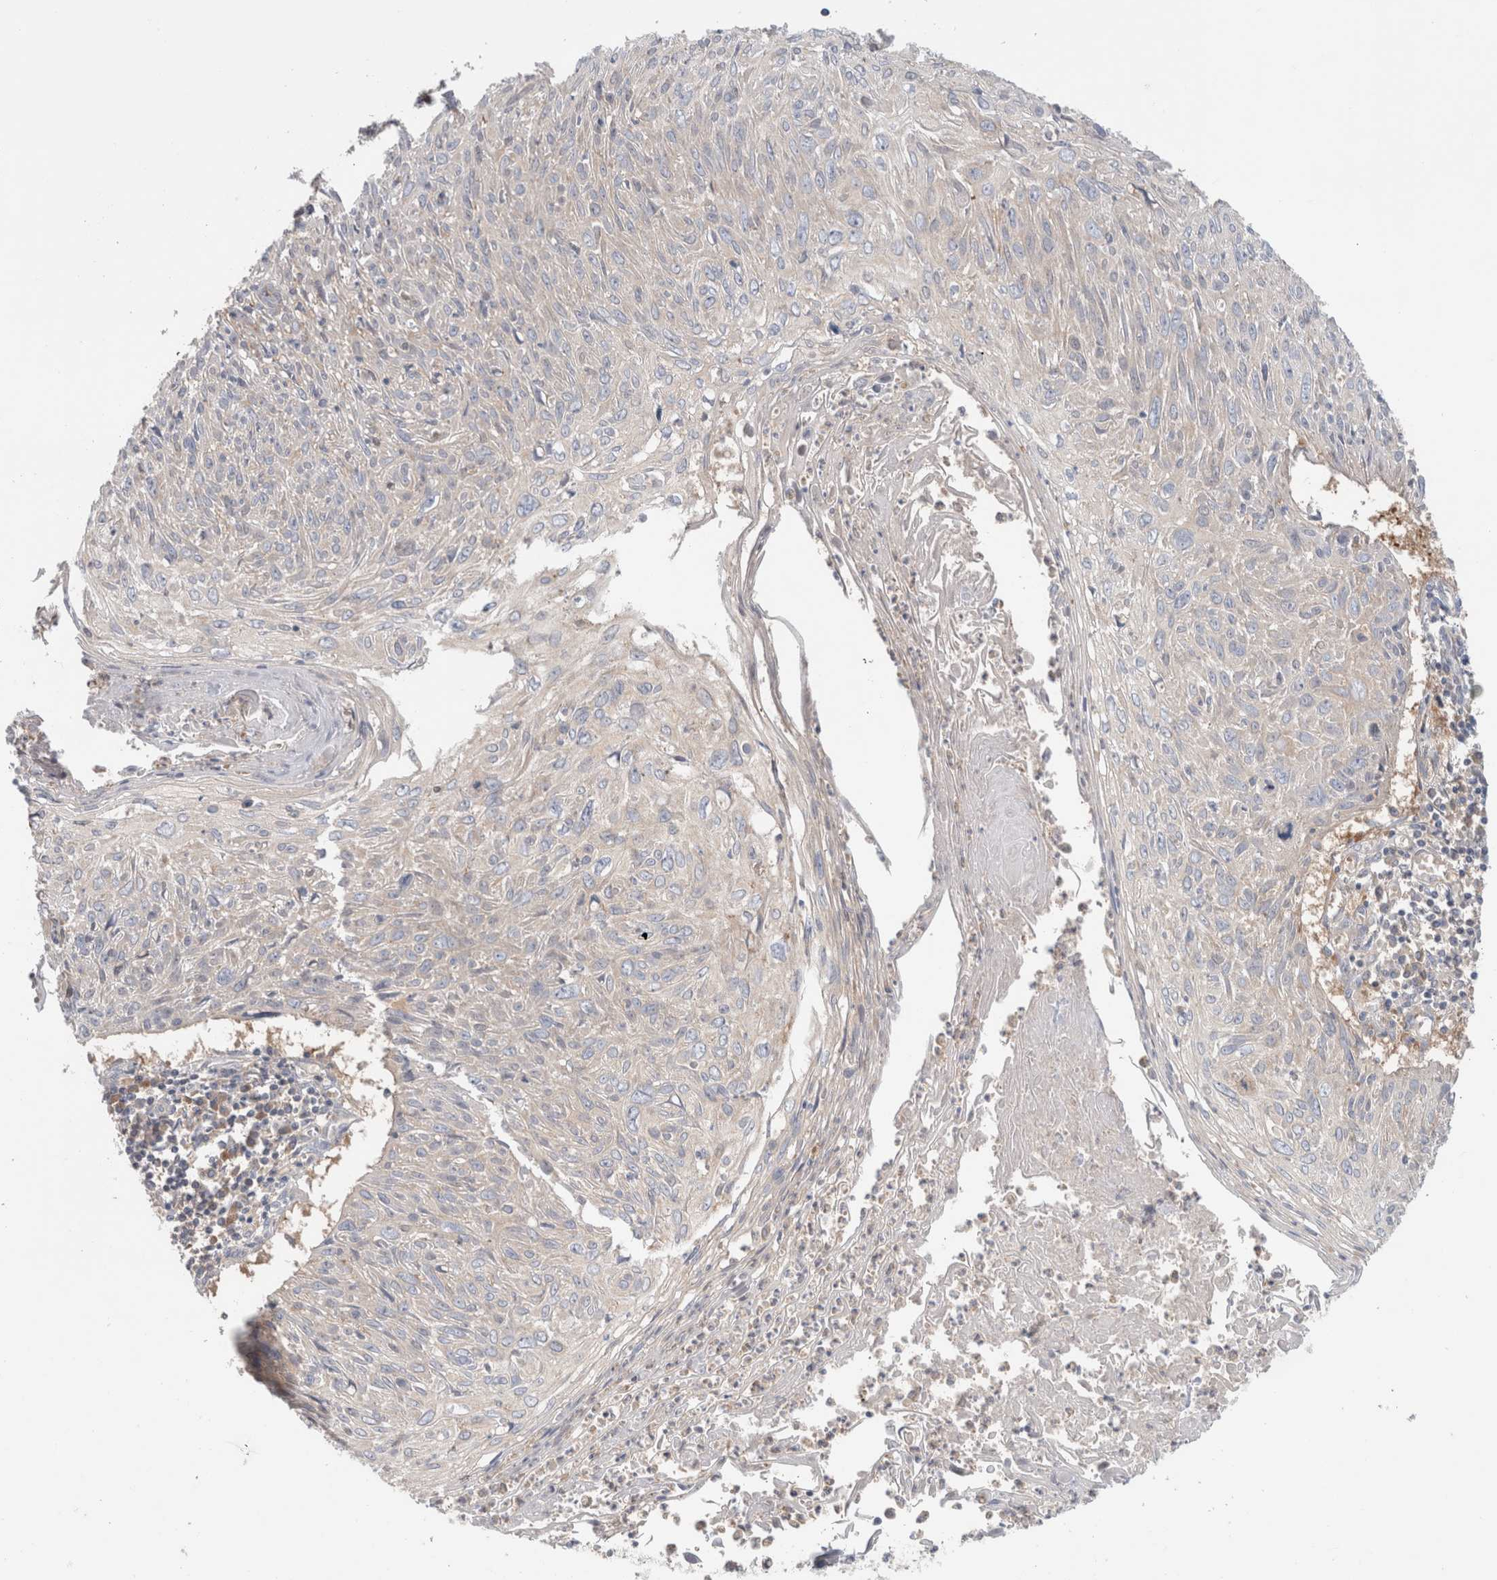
{"staining": {"intensity": "negative", "quantity": "none", "location": "none"}, "tissue": "cervical cancer", "cell_type": "Tumor cells", "image_type": "cancer", "snomed": [{"axis": "morphology", "description": "Squamous cell carcinoma, NOS"}, {"axis": "topography", "description": "Cervix"}], "caption": "Photomicrograph shows no significant protein positivity in tumor cells of cervical squamous cell carcinoma.", "gene": "KLHL14", "patient": {"sex": "female", "age": 51}}